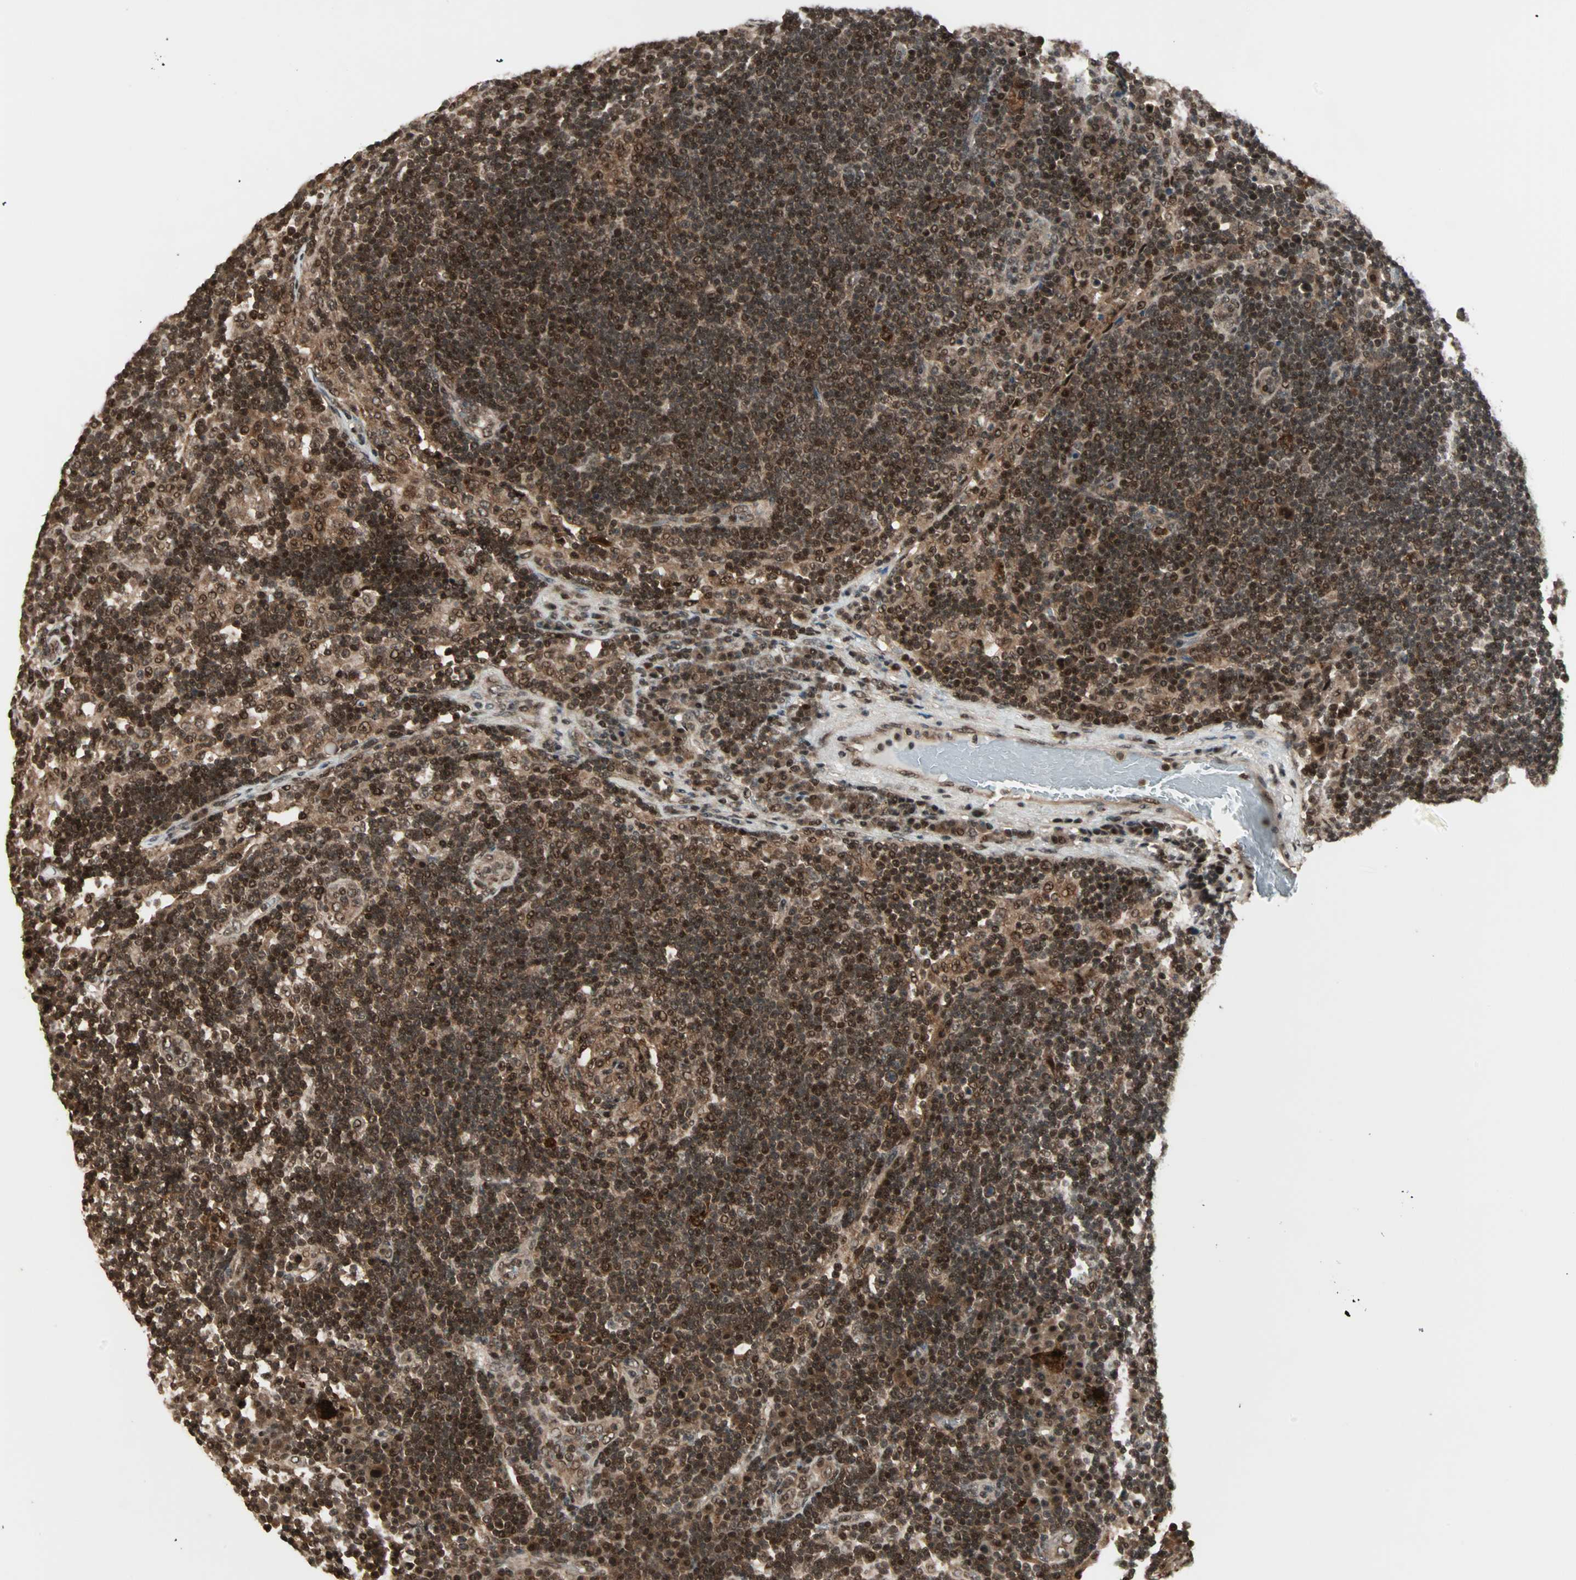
{"staining": {"intensity": "strong", "quantity": ">75%", "location": "cytoplasmic/membranous,nuclear"}, "tissue": "lymph node", "cell_type": "Germinal center cells", "image_type": "normal", "snomed": [{"axis": "morphology", "description": "Normal tissue, NOS"}, {"axis": "morphology", "description": "Squamous cell carcinoma, metastatic, NOS"}, {"axis": "topography", "description": "Lymph node"}], "caption": "DAB (3,3'-diaminobenzidine) immunohistochemical staining of unremarkable human lymph node demonstrates strong cytoplasmic/membranous,nuclear protein positivity in approximately >75% of germinal center cells. (Brightfield microscopy of DAB IHC at high magnification).", "gene": "ZNF44", "patient": {"sex": "female", "age": 53}}